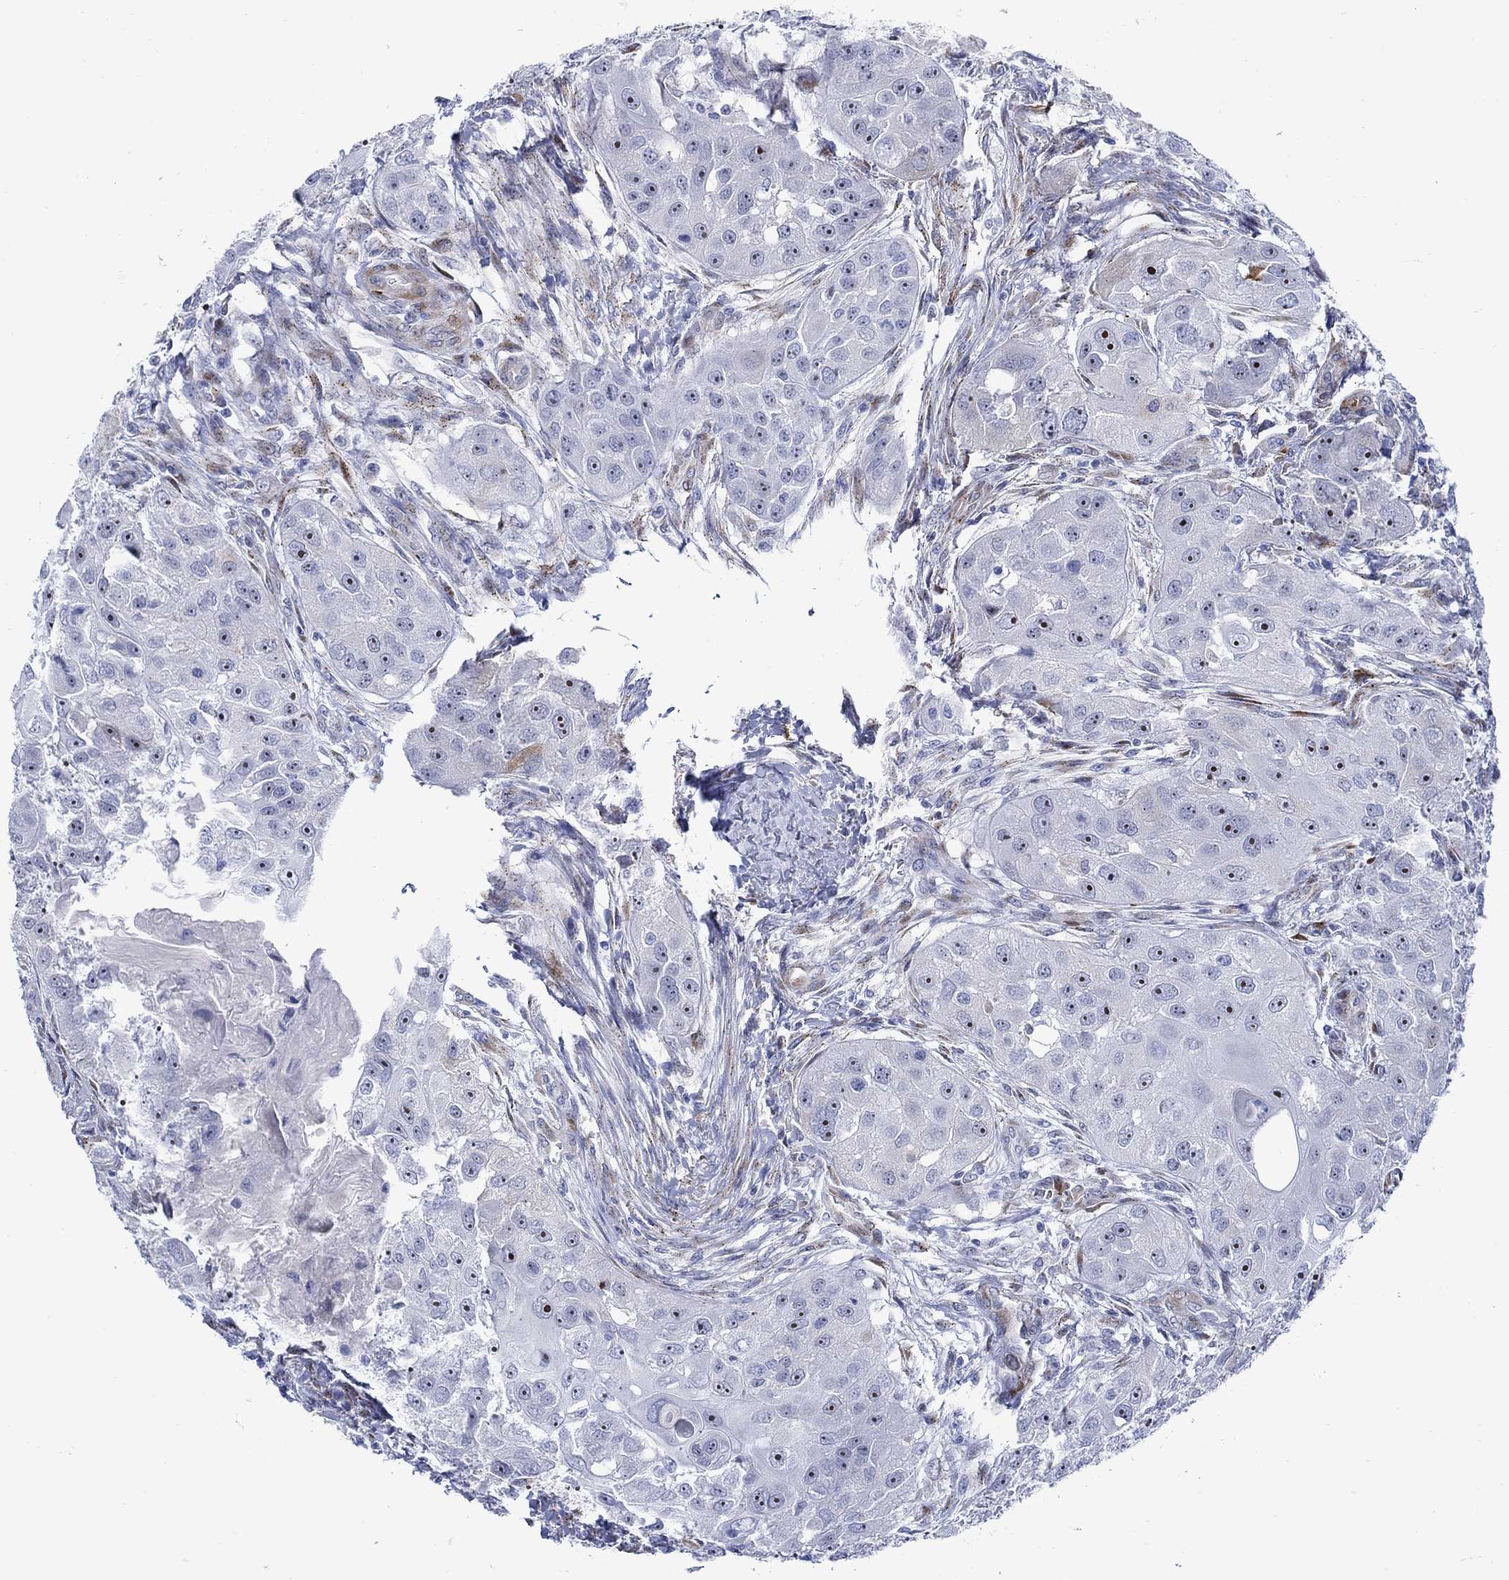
{"staining": {"intensity": "negative", "quantity": "none", "location": "none"}, "tissue": "head and neck cancer", "cell_type": "Tumor cells", "image_type": "cancer", "snomed": [{"axis": "morphology", "description": "Normal tissue, NOS"}, {"axis": "morphology", "description": "Squamous cell carcinoma, NOS"}, {"axis": "topography", "description": "Skeletal muscle"}, {"axis": "topography", "description": "Head-Neck"}], "caption": "High power microscopy histopathology image of an immunohistochemistry (IHC) photomicrograph of squamous cell carcinoma (head and neck), revealing no significant expression in tumor cells. (DAB immunohistochemistry (IHC), high magnification).", "gene": "KSR2", "patient": {"sex": "male", "age": 51}}